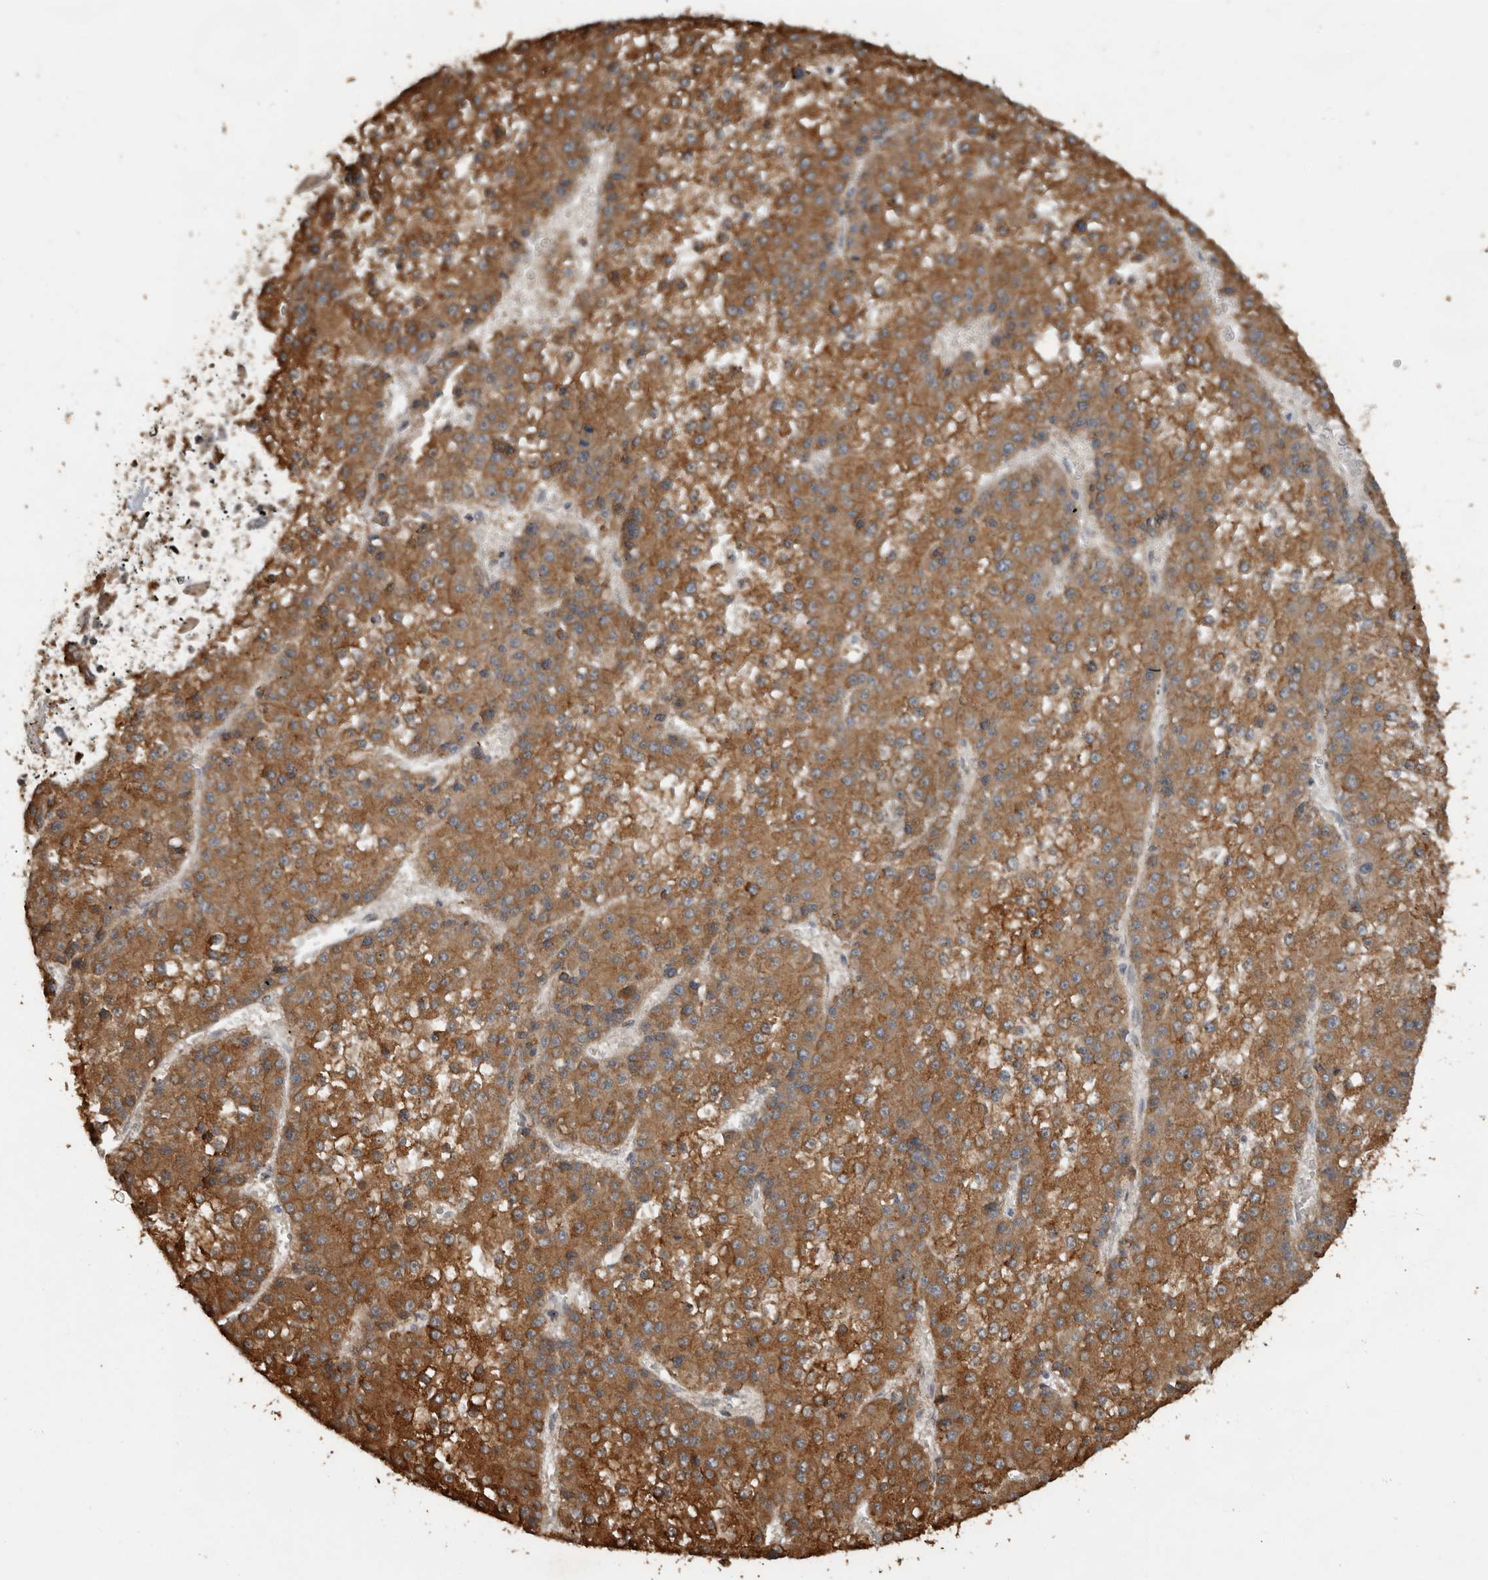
{"staining": {"intensity": "strong", "quantity": ">75%", "location": "cytoplasmic/membranous"}, "tissue": "liver cancer", "cell_type": "Tumor cells", "image_type": "cancer", "snomed": [{"axis": "morphology", "description": "Carcinoma, Hepatocellular, NOS"}, {"axis": "topography", "description": "Liver"}], "caption": "Liver cancer stained with DAB immunohistochemistry shows high levels of strong cytoplasmic/membranous expression in about >75% of tumor cells. (DAB (3,3'-diaminobenzidine) = brown stain, brightfield microscopy at high magnification).", "gene": "CEP350", "patient": {"sex": "female", "age": 73}}